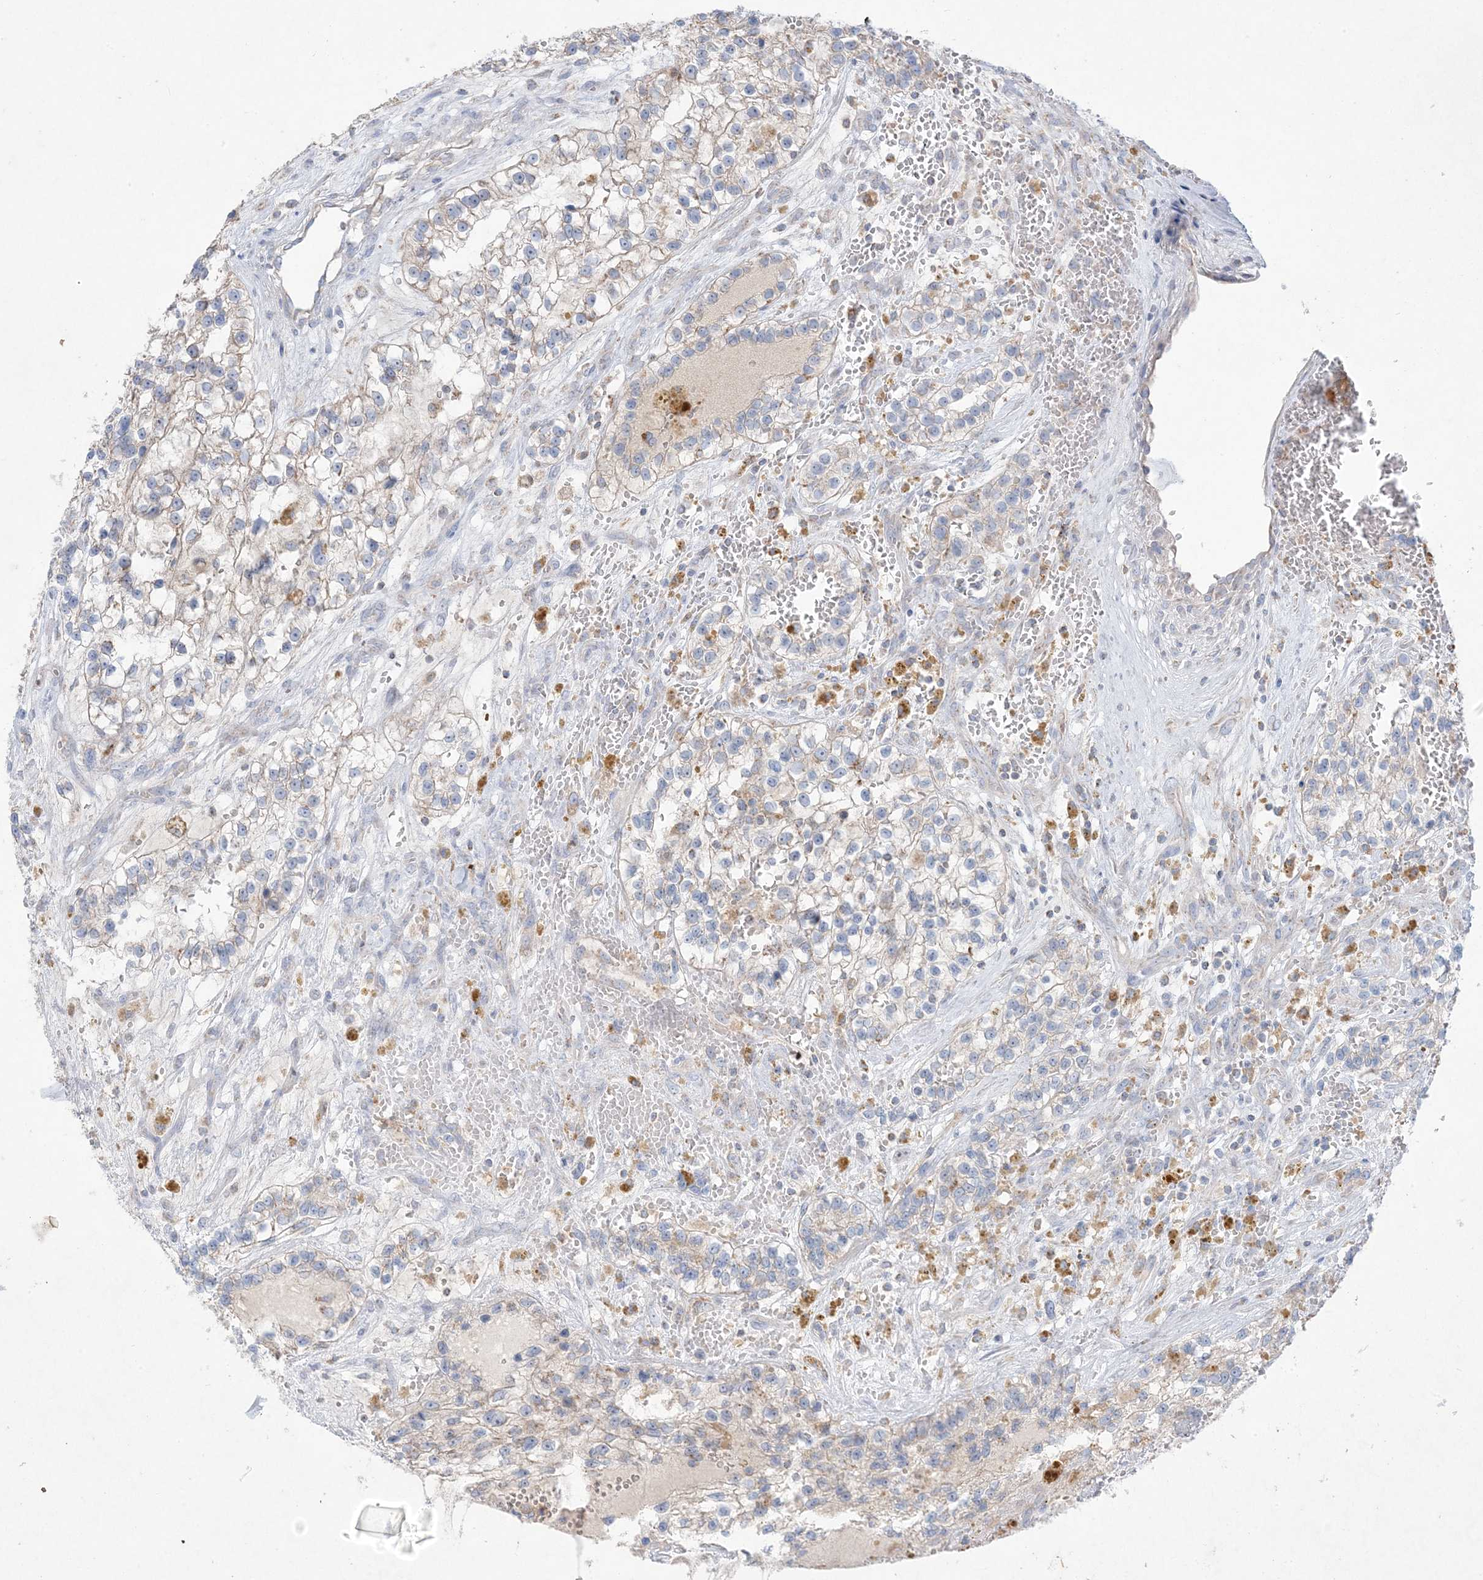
{"staining": {"intensity": "weak", "quantity": "<25%", "location": "cytoplasmic/membranous"}, "tissue": "renal cancer", "cell_type": "Tumor cells", "image_type": "cancer", "snomed": [{"axis": "morphology", "description": "Adenocarcinoma, NOS"}, {"axis": "topography", "description": "Kidney"}], "caption": "High magnification brightfield microscopy of adenocarcinoma (renal) stained with DAB (brown) and counterstained with hematoxylin (blue): tumor cells show no significant positivity.", "gene": "KCTD6", "patient": {"sex": "female", "age": 57}}